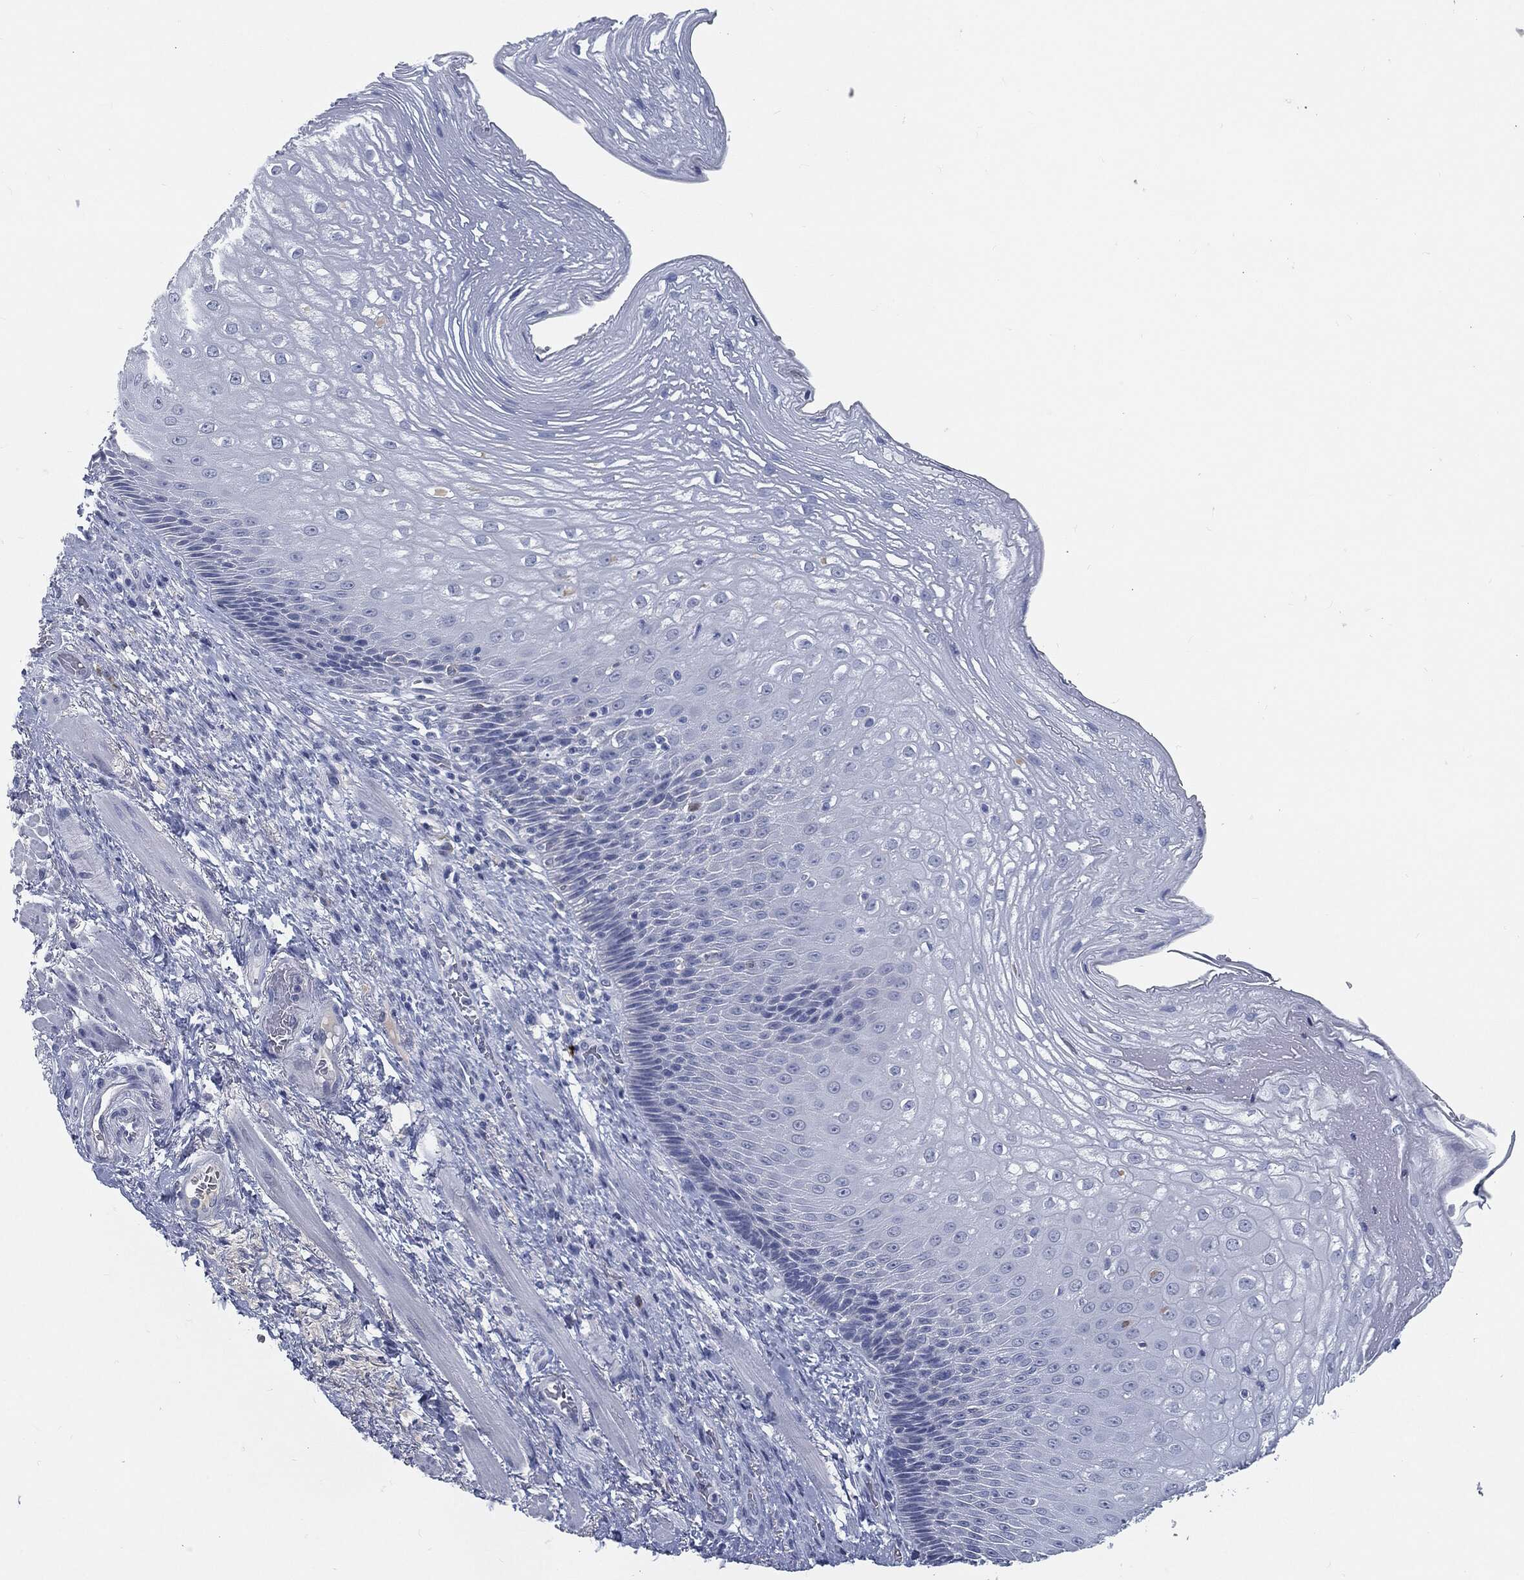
{"staining": {"intensity": "negative", "quantity": "none", "location": "none"}, "tissue": "esophagus", "cell_type": "Squamous epithelial cells", "image_type": "normal", "snomed": [{"axis": "morphology", "description": "Normal tissue, NOS"}, {"axis": "topography", "description": "Esophagus"}], "caption": "This image is of normal esophagus stained with IHC to label a protein in brown with the nuclei are counter-stained blue. There is no expression in squamous epithelial cells. (DAB immunohistochemistry (IHC), high magnification).", "gene": "MST1", "patient": {"sex": "male", "age": 63}}